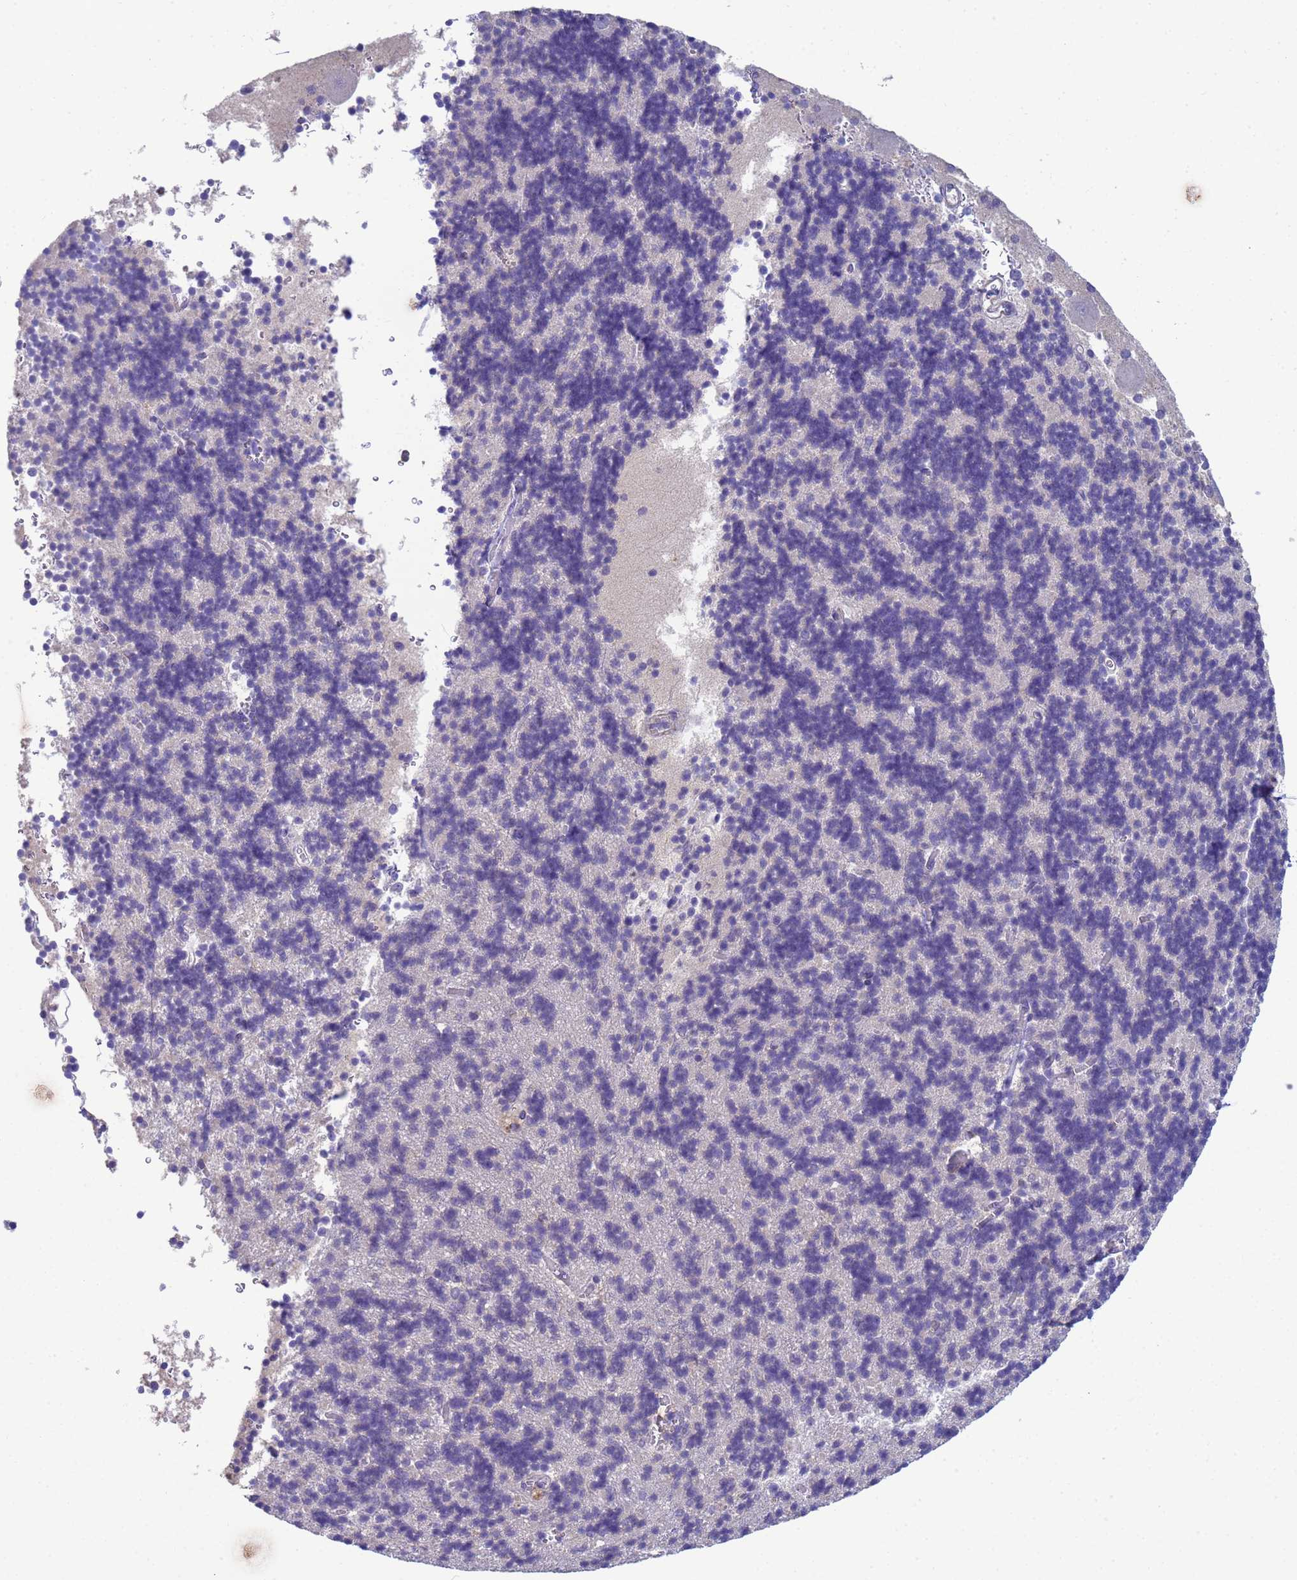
{"staining": {"intensity": "negative", "quantity": "none", "location": "none"}, "tissue": "cerebellum", "cell_type": "Cells in granular layer", "image_type": "normal", "snomed": [{"axis": "morphology", "description": "Normal tissue, NOS"}, {"axis": "topography", "description": "Cerebellum"}], "caption": "A high-resolution micrograph shows IHC staining of unremarkable cerebellum, which exhibits no significant staining in cells in granular layer.", "gene": "KLHL13", "patient": {"sex": "male", "age": 37}}